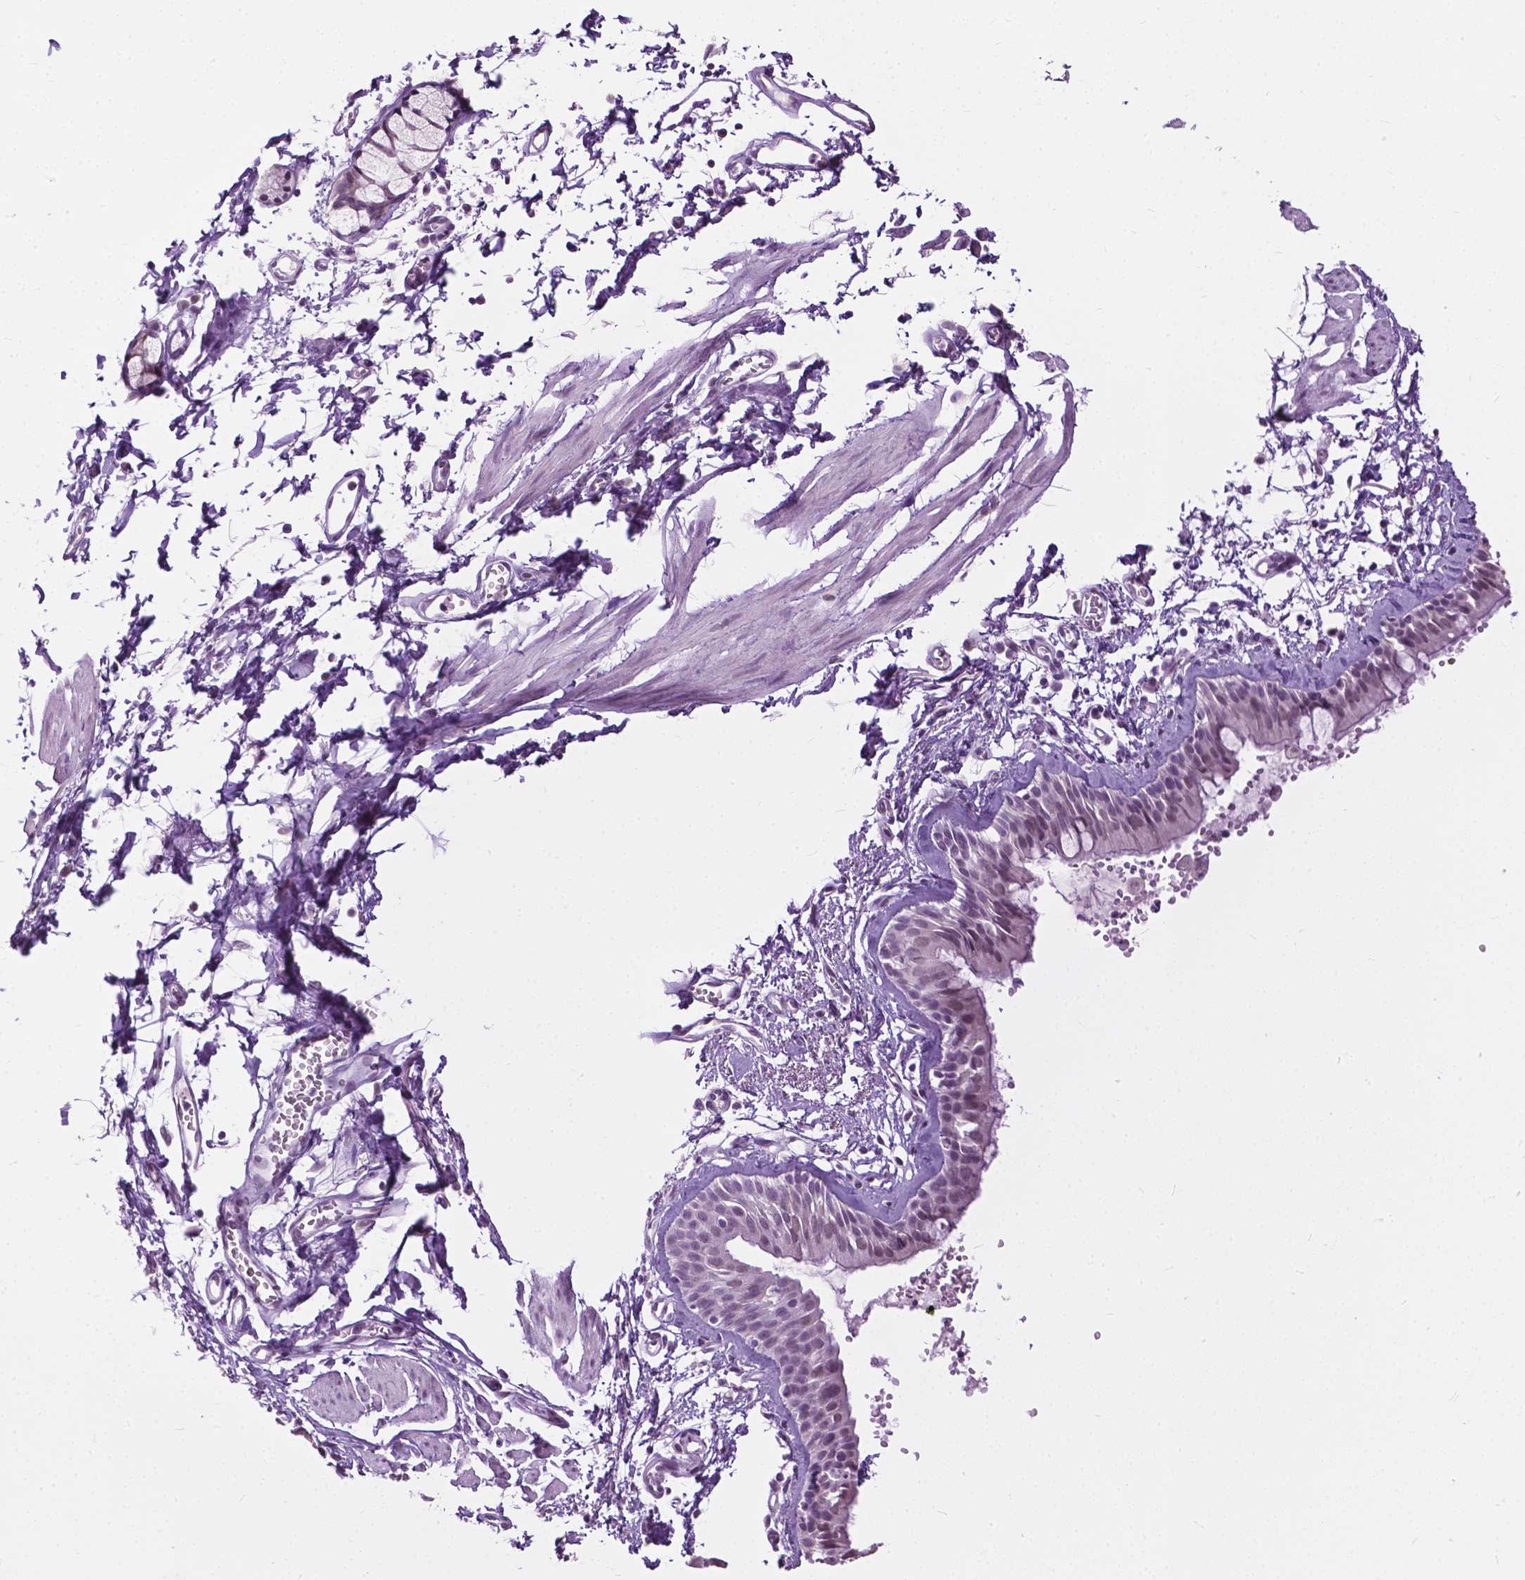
{"staining": {"intensity": "weak", "quantity": "25%-75%", "location": "nuclear"}, "tissue": "bronchus", "cell_type": "Respiratory epithelial cells", "image_type": "normal", "snomed": [{"axis": "morphology", "description": "Normal tissue, NOS"}, {"axis": "topography", "description": "Cartilage tissue"}, {"axis": "topography", "description": "Bronchus"}], "caption": "Immunohistochemistry photomicrograph of normal bronchus: bronchus stained using IHC shows low levels of weak protein expression localized specifically in the nuclear of respiratory epithelial cells, appearing as a nuclear brown color.", "gene": "GPR37L1", "patient": {"sex": "female", "age": 59}}